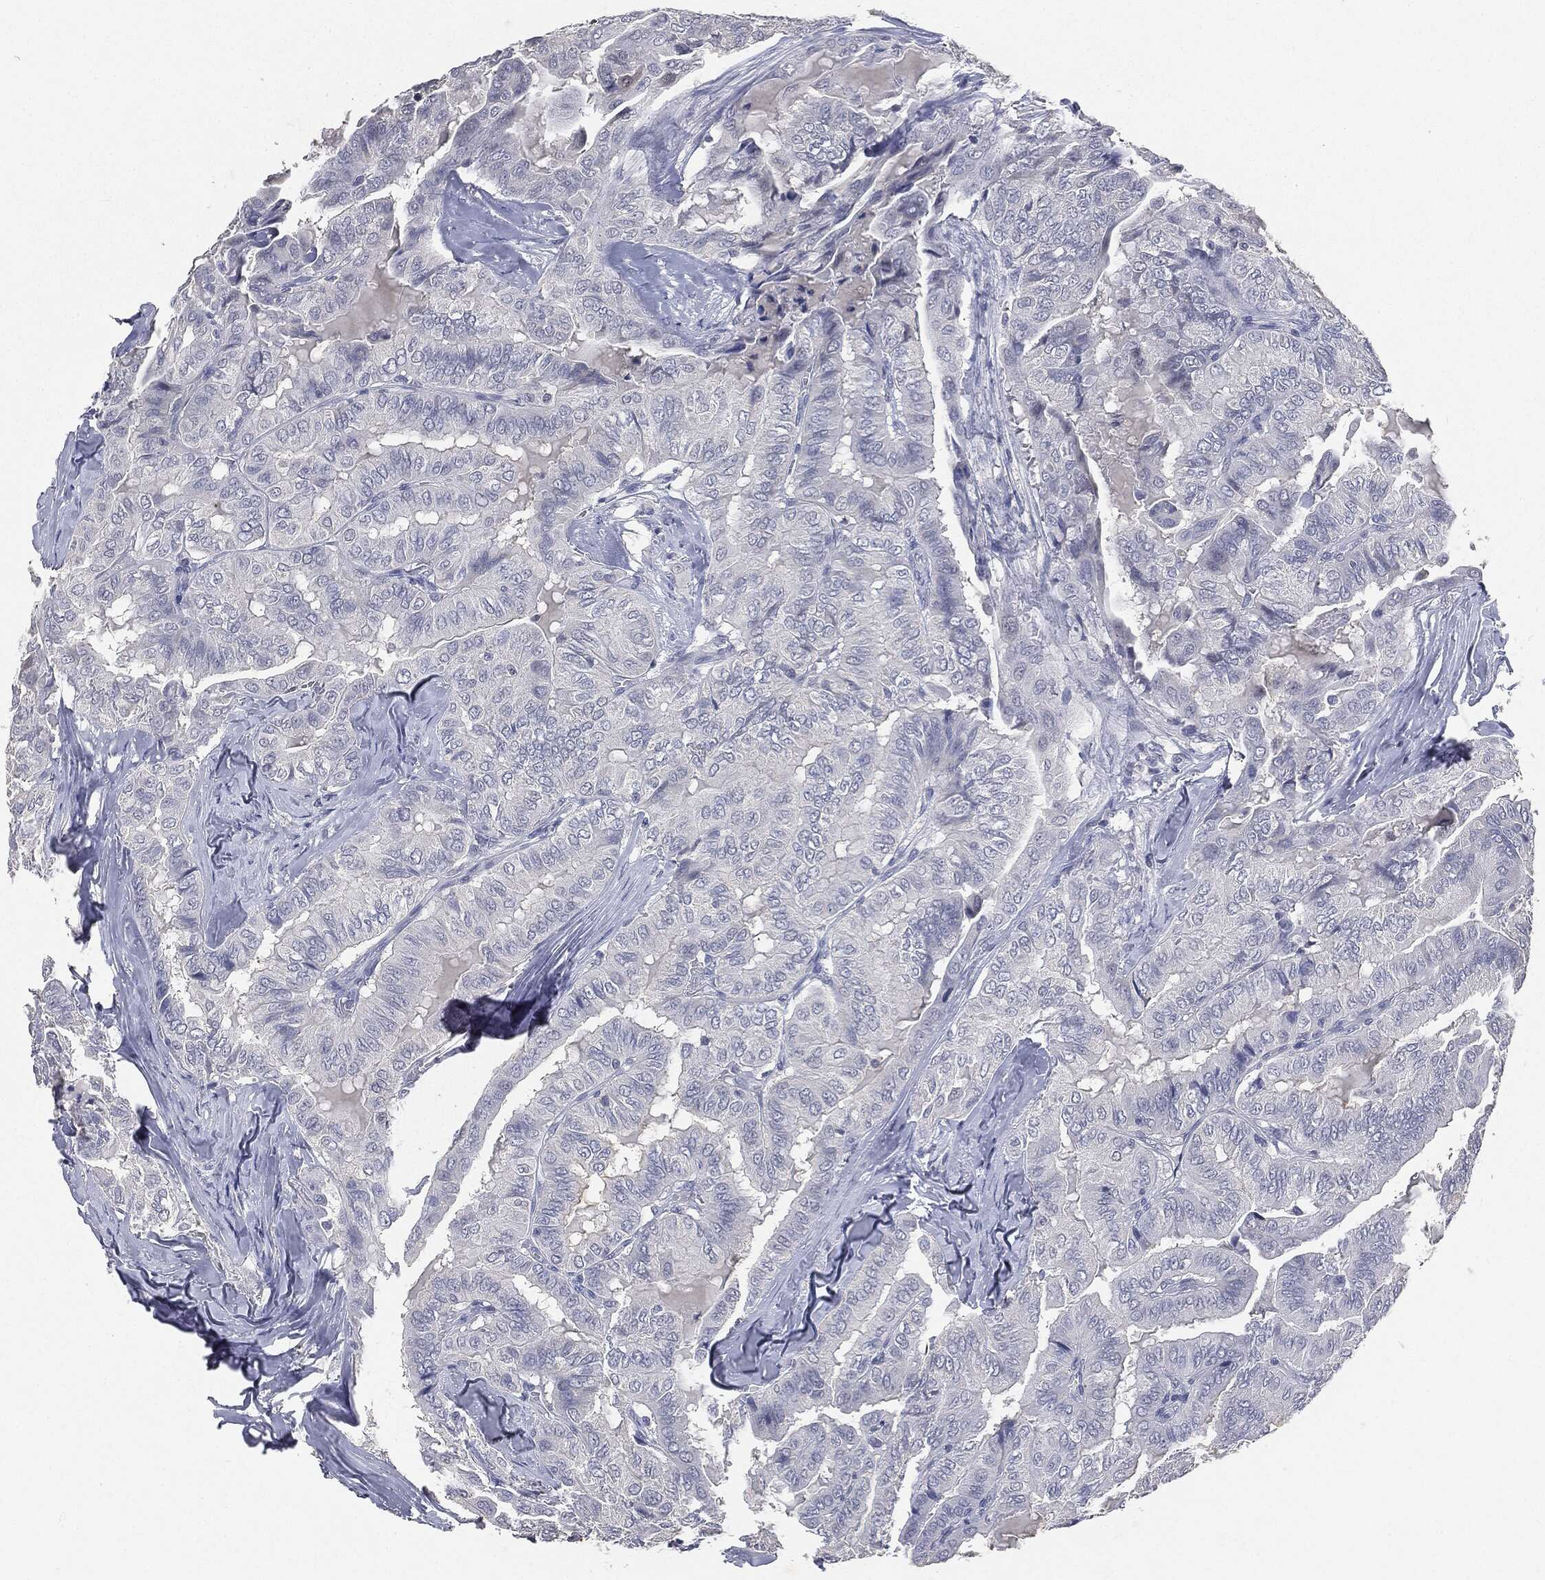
{"staining": {"intensity": "negative", "quantity": "none", "location": "none"}, "tissue": "thyroid cancer", "cell_type": "Tumor cells", "image_type": "cancer", "snomed": [{"axis": "morphology", "description": "Papillary adenocarcinoma, NOS"}, {"axis": "topography", "description": "Thyroid gland"}], "caption": "IHC of thyroid cancer (papillary adenocarcinoma) exhibits no expression in tumor cells.", "gene": "SLC2A2", "patient": {"sex": "female", "age": 68}}